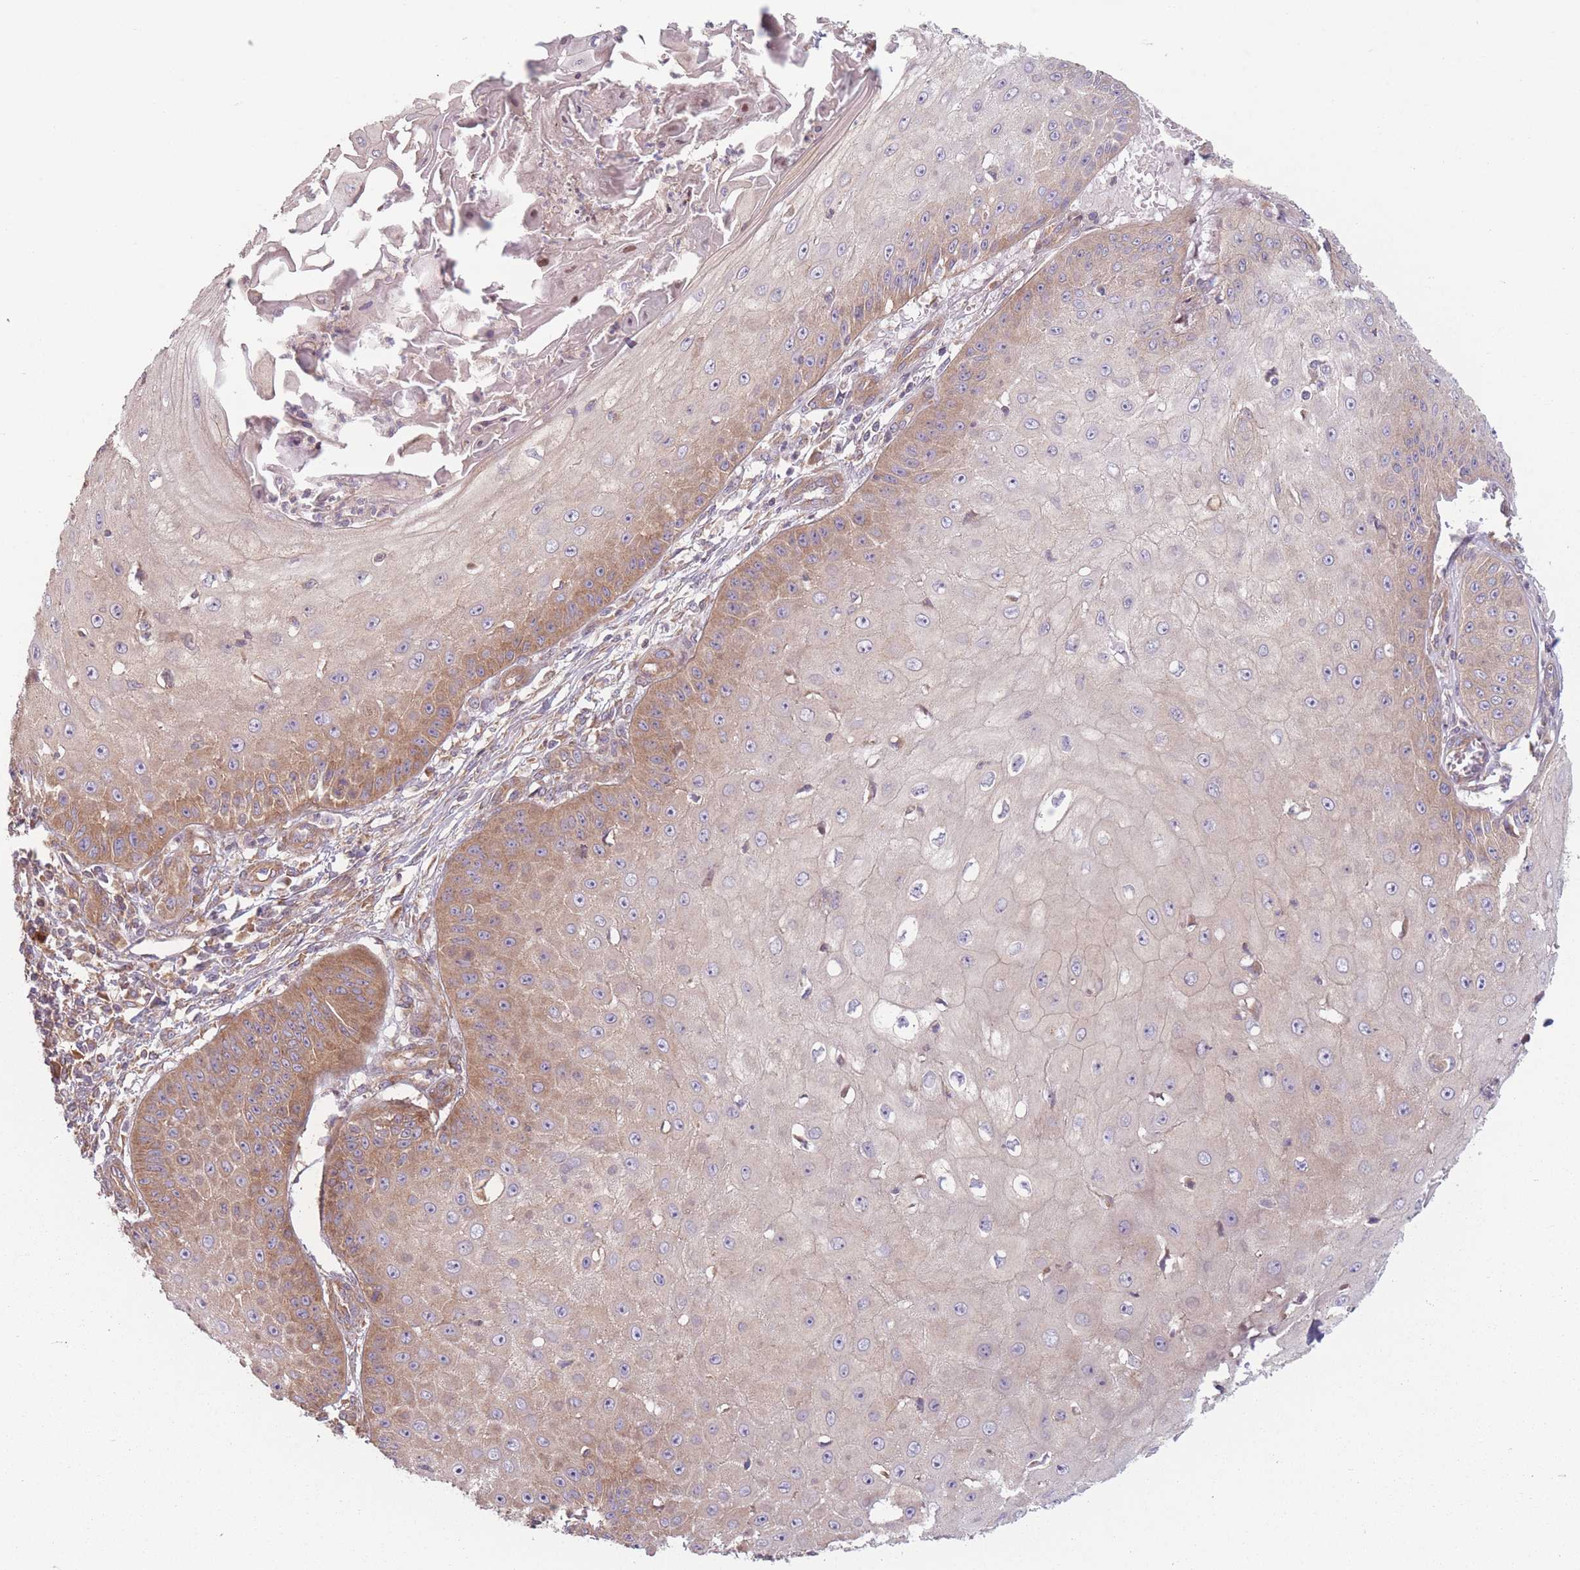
{"staining": {"intensity": "moderate", "quantity": "25%-75%", "location": "cytoplasmic/membranous"}, "tissue": "skin cancer", "cell_type": "Tumor cells", "image_type": "cancer", "snomed": [{"axis": "morphology", "description": "Squamous cell carcinoma, NOS"}, {"axis": "topography", "description": "Skin"}], "caption": "Protein staining of skin squamous cell carcinoma tissue shows moderate cytoplasmic/membranous expression in about 25%-75% of tumor cells.", "gene": "WASHC2A", "patient": {"sex": "male", "age": 70}}